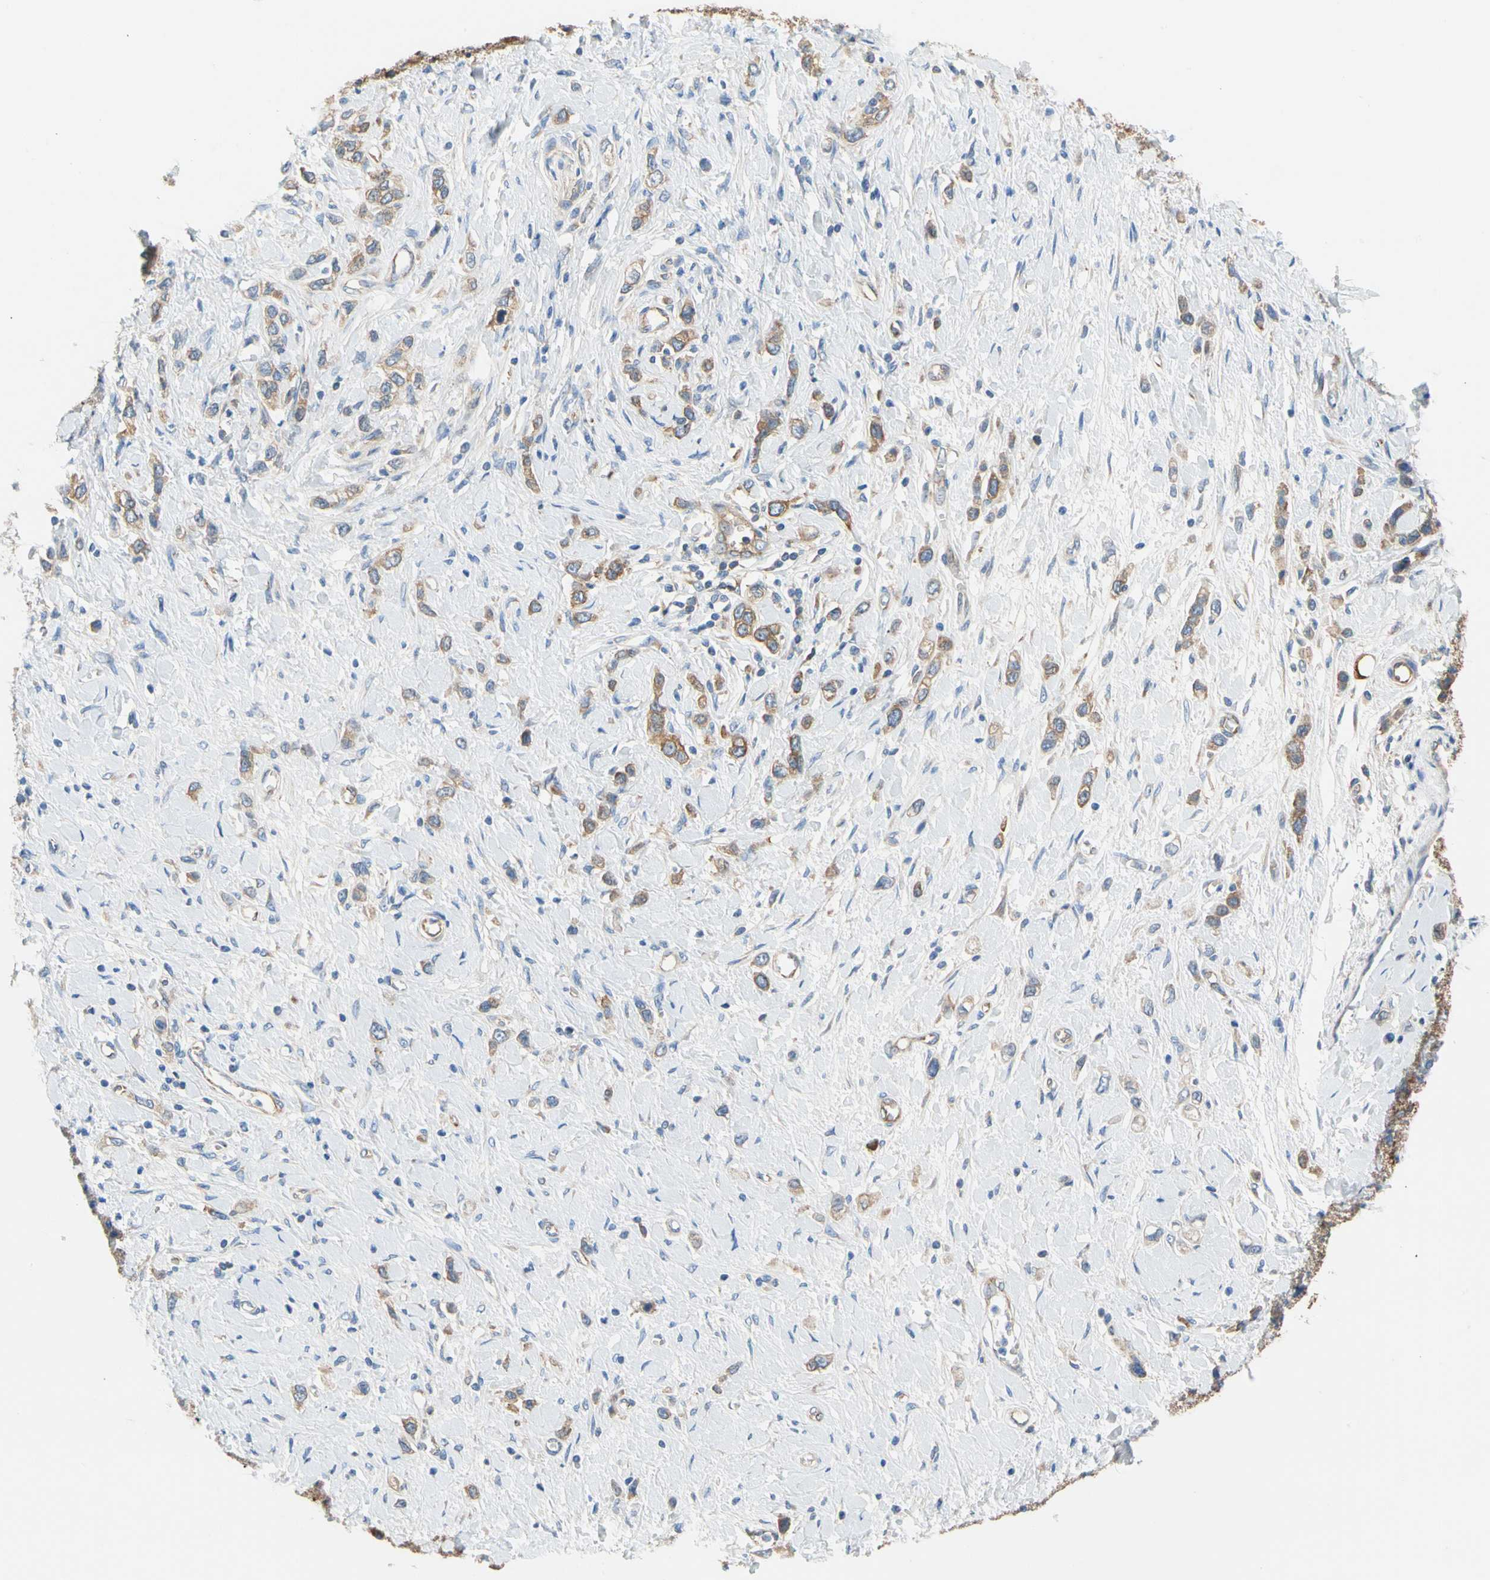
{"staining": {"intensity": "weak", "quantity": ">75%", "location": "cytoplasmic/membranous"}, "tissue": "stomach cancer", "cell_type": "Tumor cells", "image_type": "cancer", "snomed": [{"axis": "morphology", "description": "Normal tissue, NOS"}, {"axis": "morphology", "description": "Adenocarcinoma, NOS"}, {"axis": "topography", "description": "Stomach, upper"}, {"axis": "topography", "description": "Stomach"}], "caption": "Weak cytoplasmic/membranous expression for a protein is seen in approximately >75% of tumor cells of stomach cancer using IHC.", "gene": "GPHN", "patient": {"sex": "female", "age": 65}}